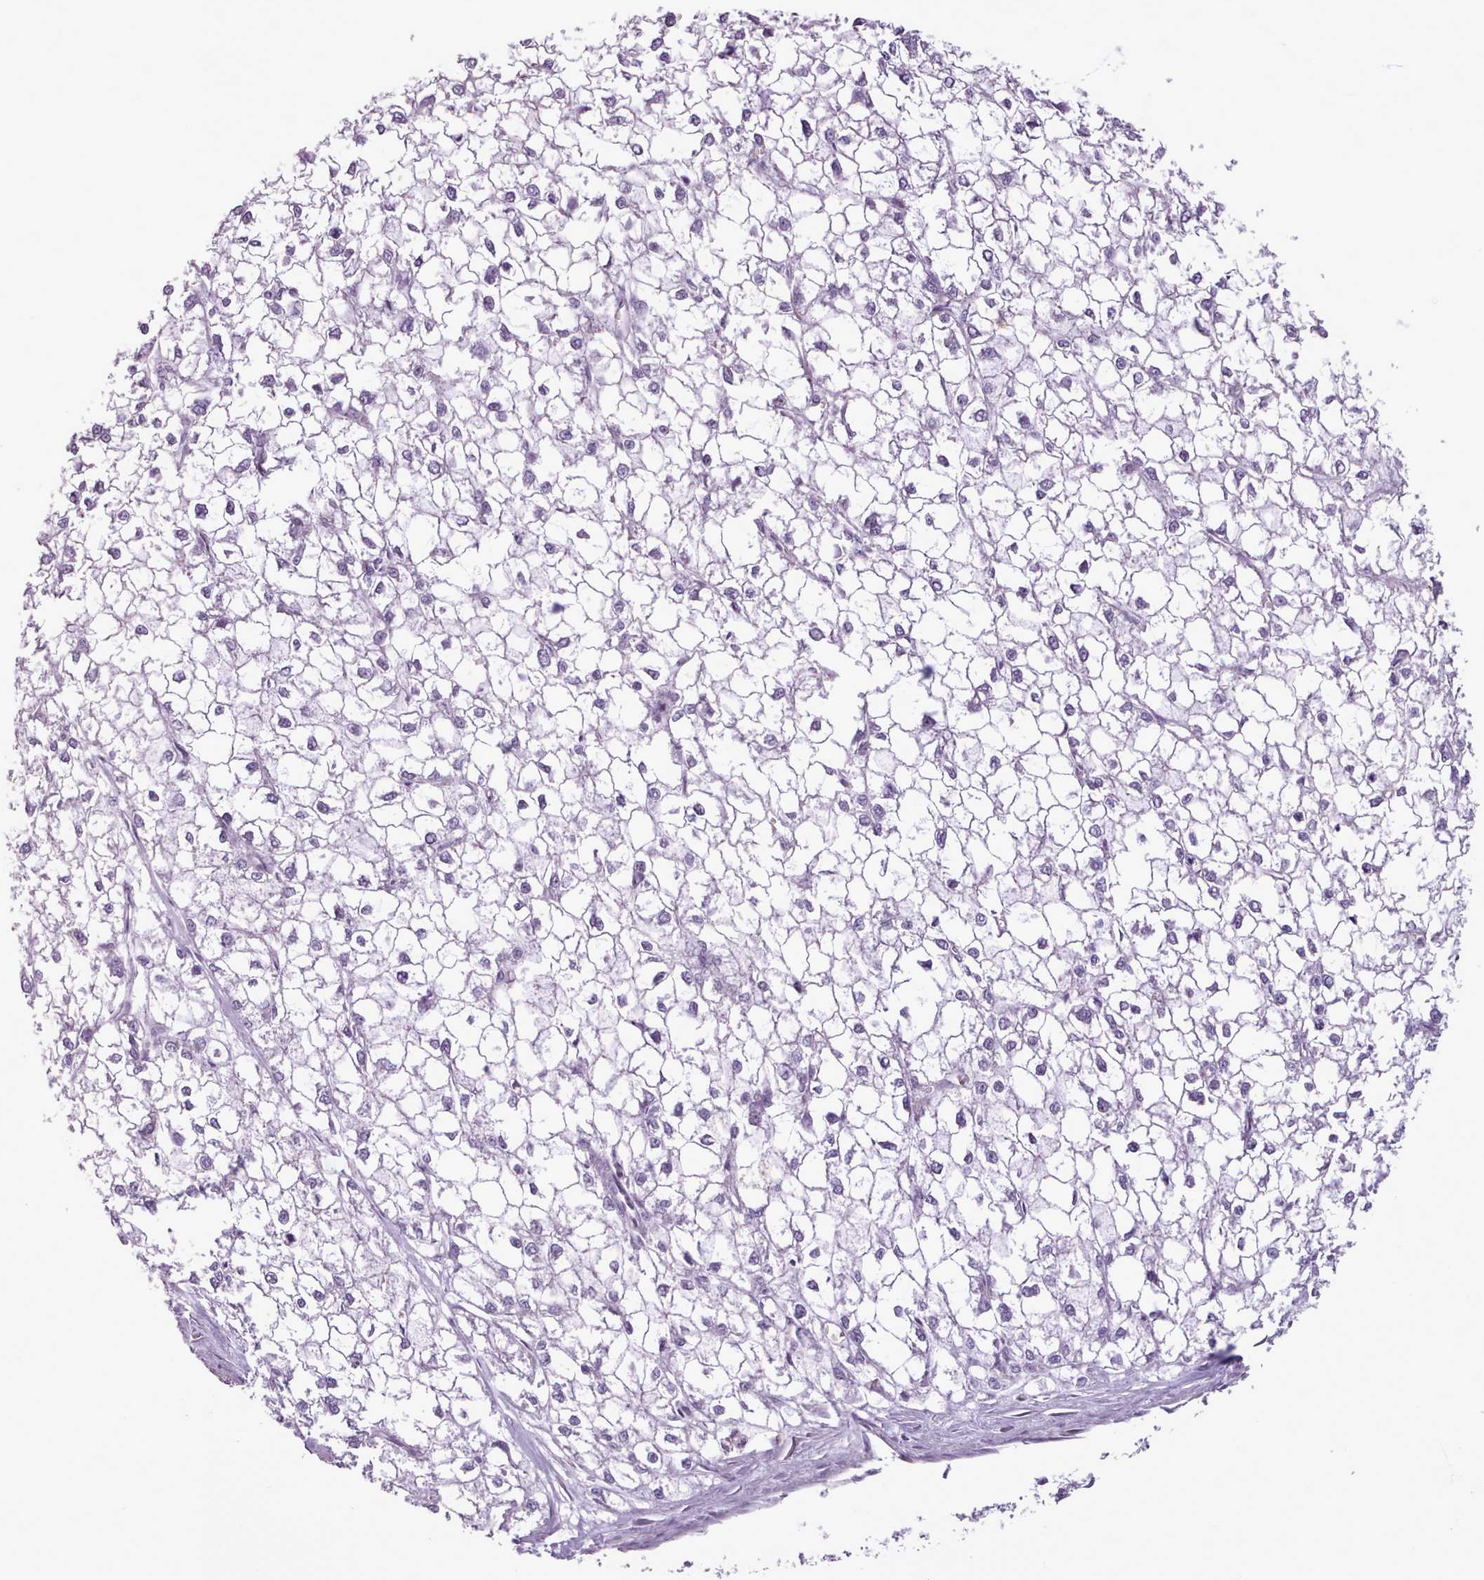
{"staining": {"intensity": "negative", "quantity": "none", "location": "none"}, "tissue": "liver cancer", "cell_type": "Tumor cells", "image_type": "cancer", "snomed": [{"axis": "morphology", "description": "Carcinoma, Hepatocellular, NOS"}, {"axis": "topography", "description": "Liver"}], "caption": "Protein analysis of liver cancer (hepatocellular carcinoma) reveals no significant positivity in tumor cells.", "gene": "AVL9", "patient": {"sex": "female", "age": 43}}